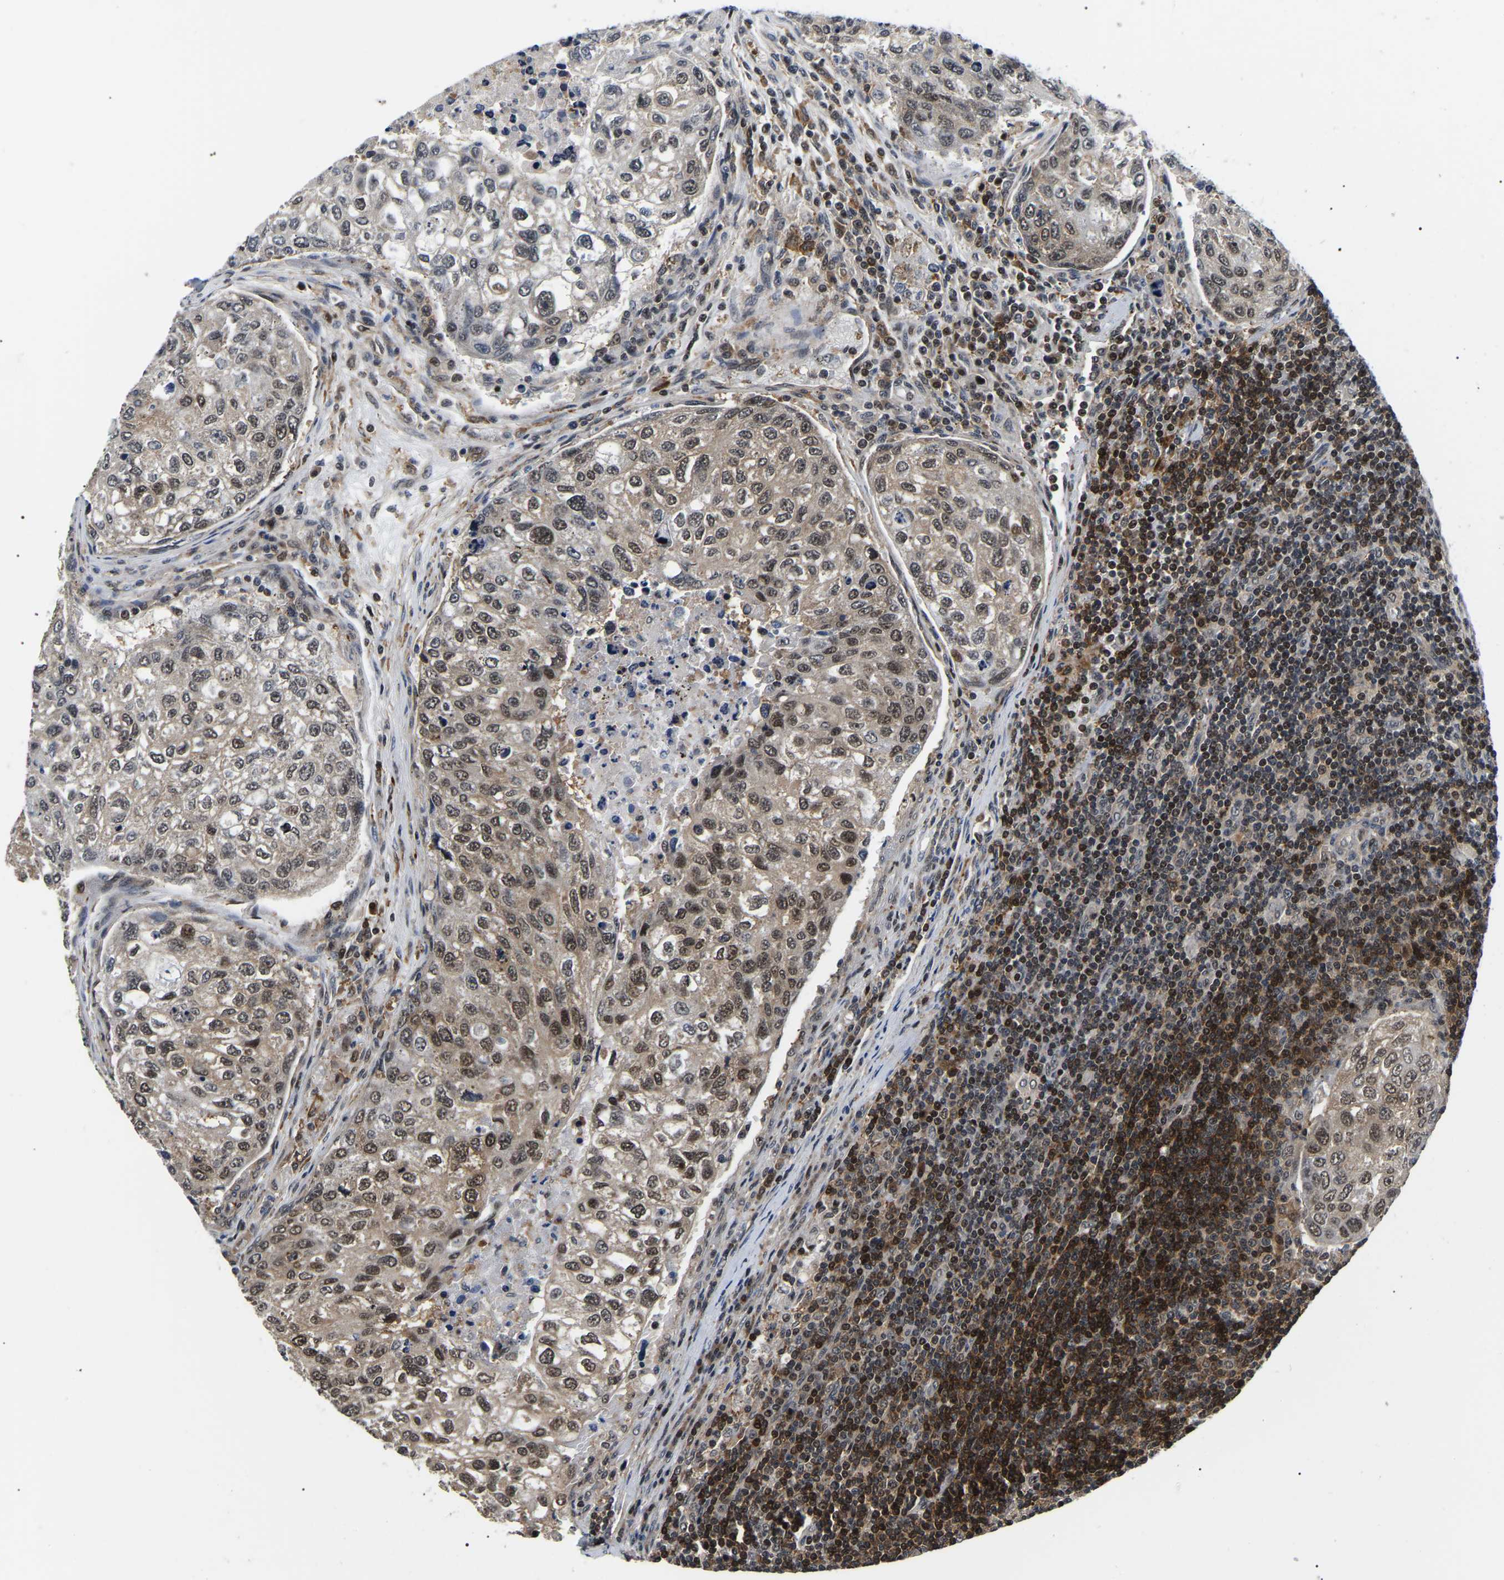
{"staining": {"intensity": "moderate", "quantity": "25%-75%", "location": "nuclear"}, "tissue": "urothelial cancer", "cell_type": "Tumor cells", "image_type": "cancer", "snomed": [{"axis": "morphology", "description": "Urothelial carcinoma, High grade"}, {"axis": "topography", "description": "Lymph node"}, {"axis": "topography", "description": "Urinary bladder"}], "caption": "Protein expression analysis of urothelial carcinoma (high-grade) shows moderate nuclear expression in about 25%-75% of tumor cells.", "gene": "RRP1B", "patient": {"sex": "male", "age": 51}}